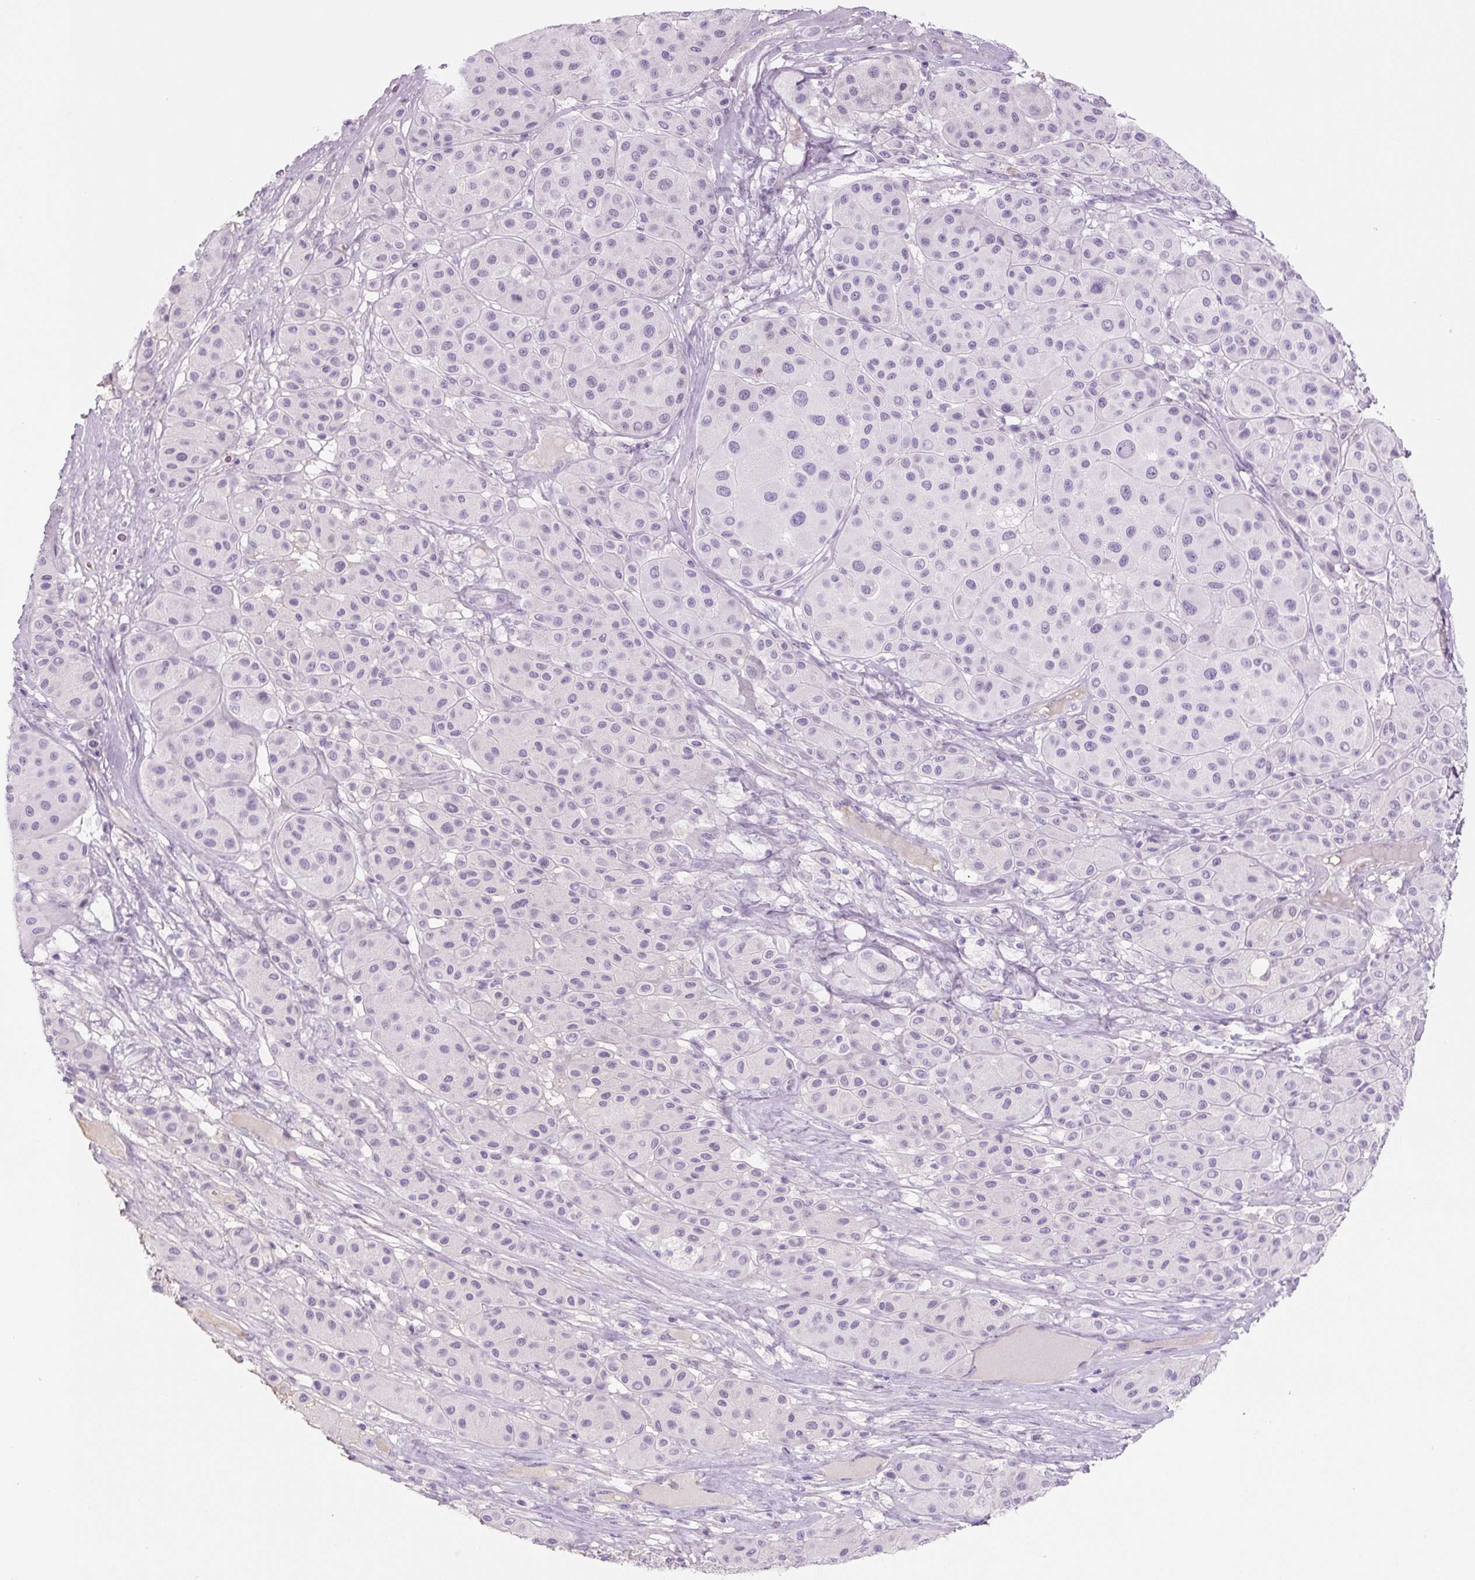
{"staining": {"intensity": "negative", "quantity": "none", "location": "none"}, "tissue": "melanoma", "cell_type": "Tumor cells", "image_type": "cancer", "snomed": [{"axis": "morphology", "description": "Malignant melanoma, Metastatic site"}, {"axis": "topography", "description": "Smooth muscle"}], "caption": "Micrograph shows no significant protein positivity in tumor cells of melanoma.", "gene": "PRM1", "patient": {"sex": "male", "age": 41}}